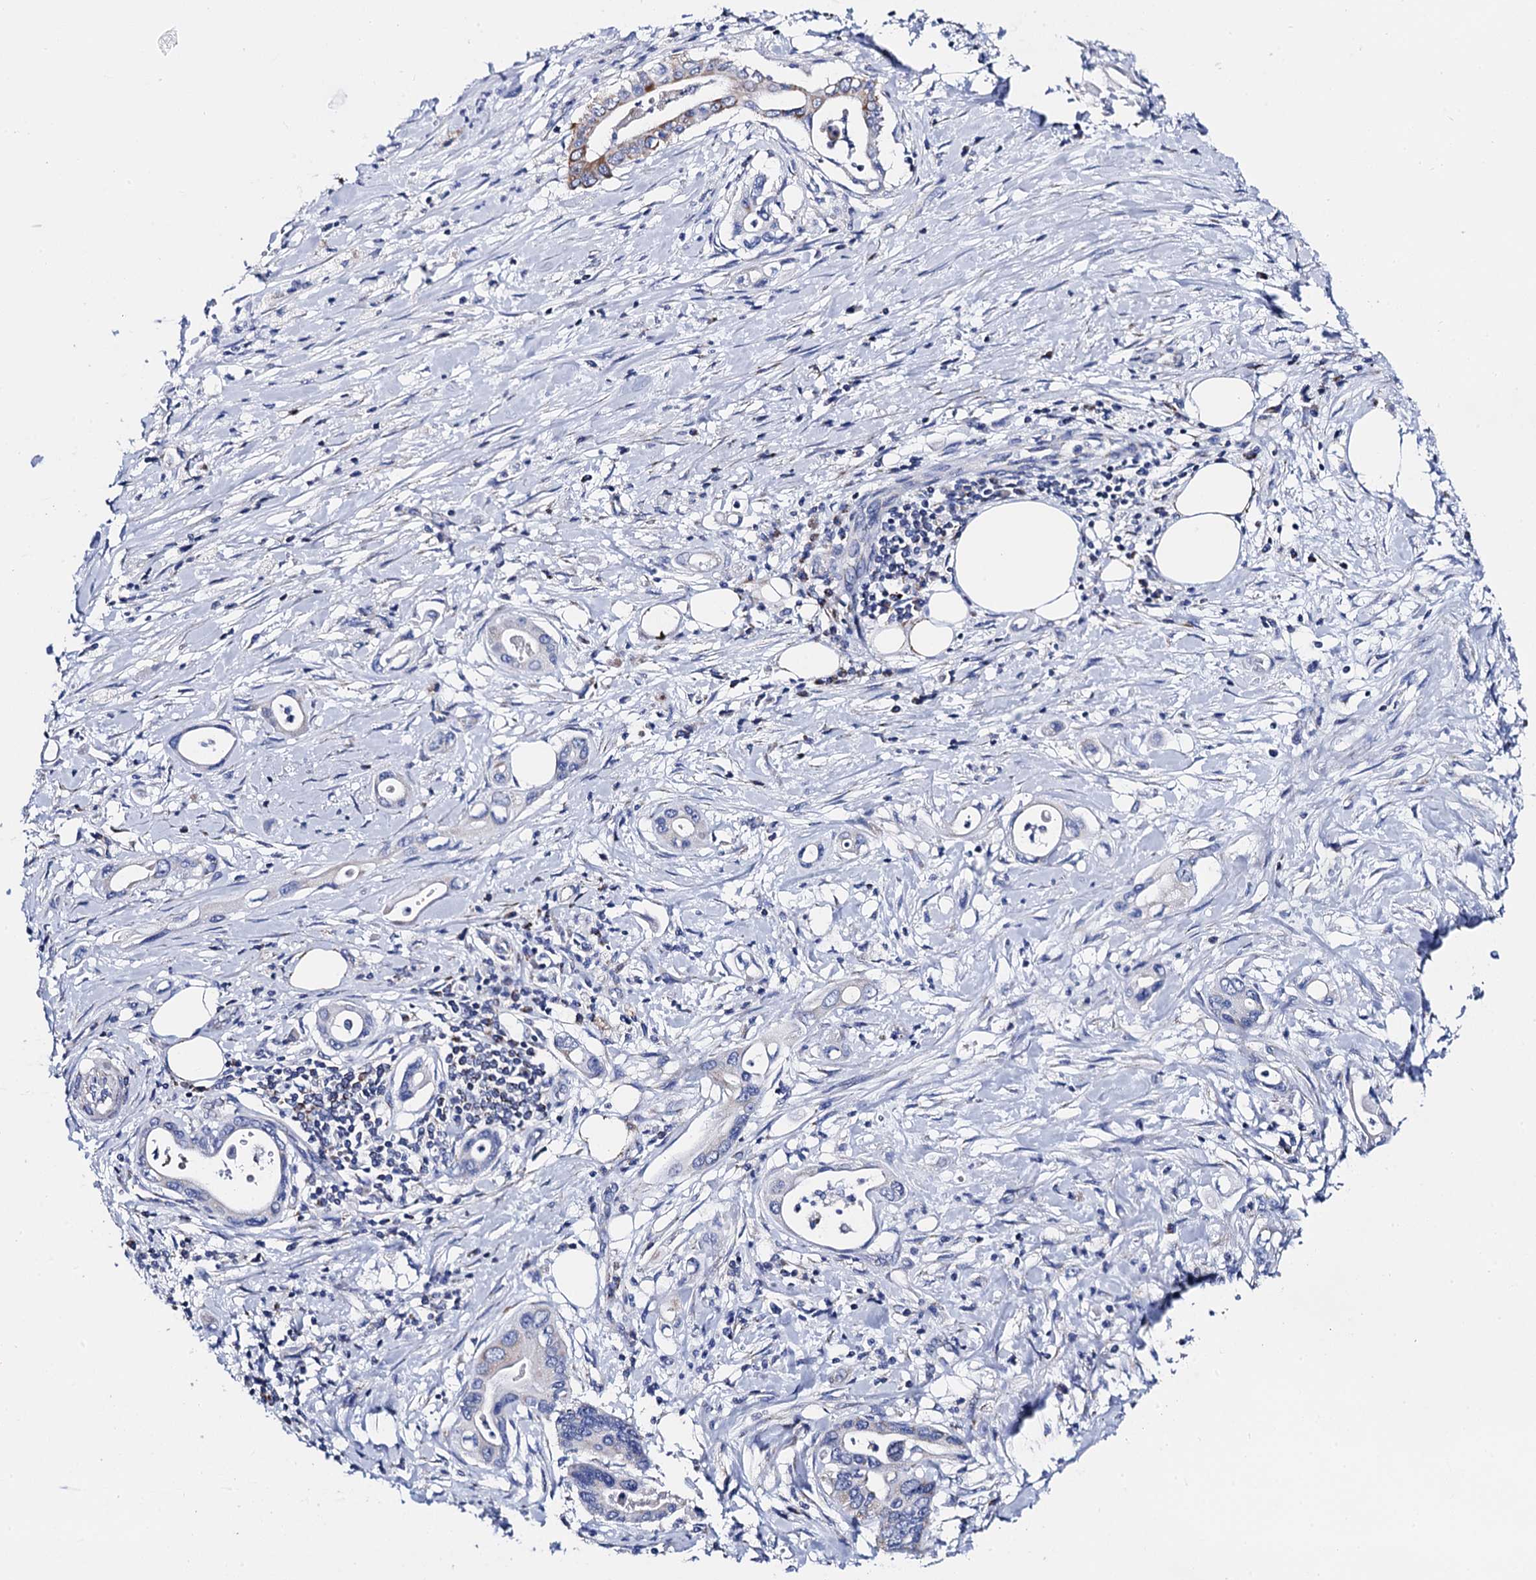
{"staining": {"intensity": "moderate", "quantity": "<25%", "location": "cytoplasmic/membranous"}, "tissue": "pancreatic cancer", "cell_type": "Tumor cells", "image_type": "cancer", "snomed": [{"axis": "morphology", "description": "Adenocarcinoma, NOS"}, {"axis": "topography", "description": "Pancreas"}], "caption": "The micrograph displays a brown stain indicating the presence of a protein in the cytoplasmic/membranous of tumor cells in pancreatic cancer (adenocarcinoma).", "gene": "ACADSB", "patient": {"sex": "female", "age": 77}}